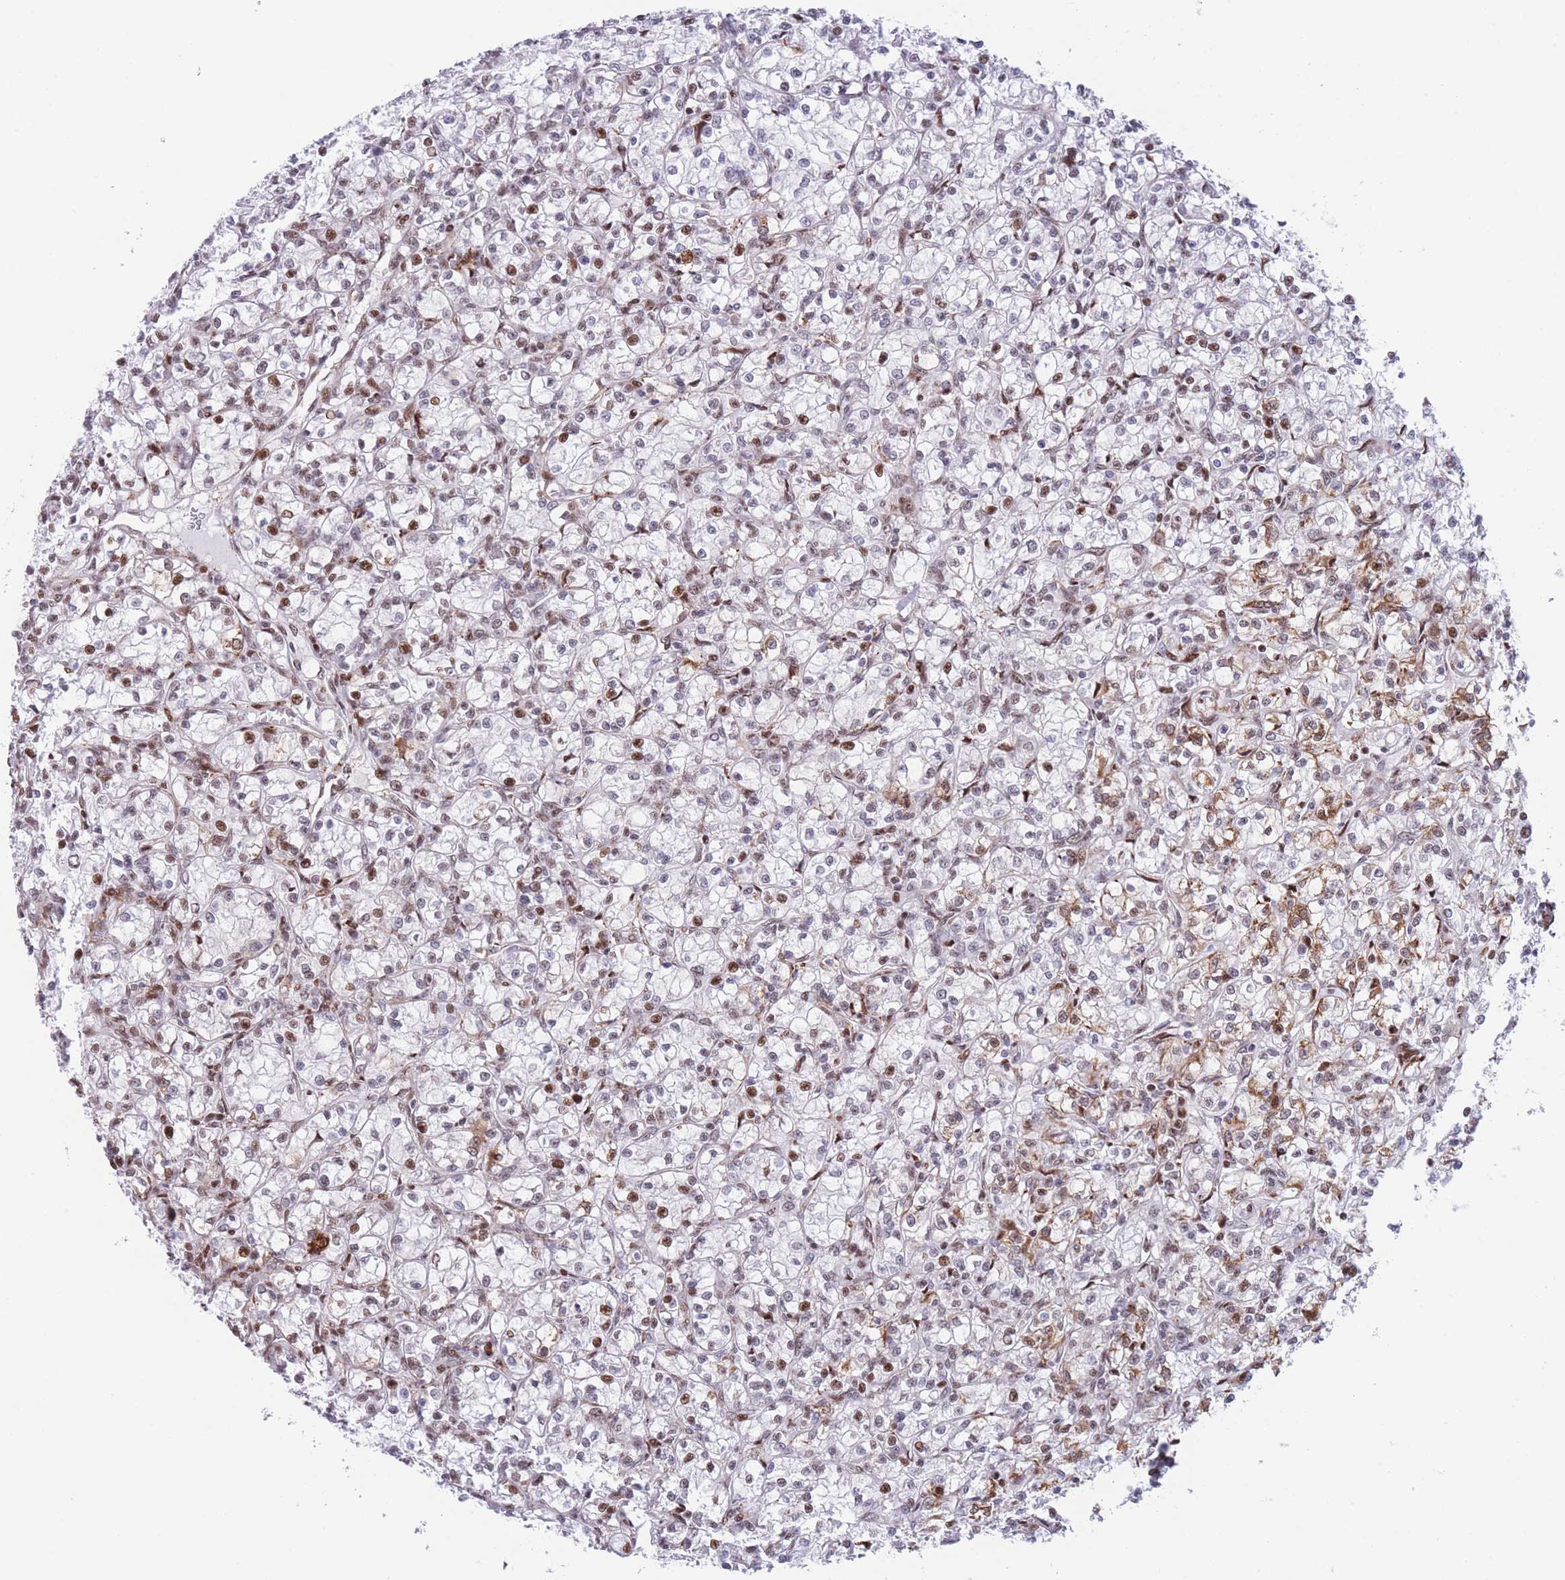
{"staining": {"intensity": "moderate", "quantity": "<25%", "location": "cytoplasmic/membranous,nuclear"}, "tissue": "renal cancer", "cell_type": "Tumor cells", "image_type": "cancer", "snomed": [{"axis": "morphology", "description": "Adenocarcinoma, NOS"}, {"axis": "topography", "description": "Kidney"}], "caption": "Protein expression analysis of human renal adenocarcinoma reveals moderate cytoplasmic/membranous and nuclear staining in approximately <25% of tumor cells.", "gene": "DNAJC3", "patient": {"sex": "female", "age": 59}}